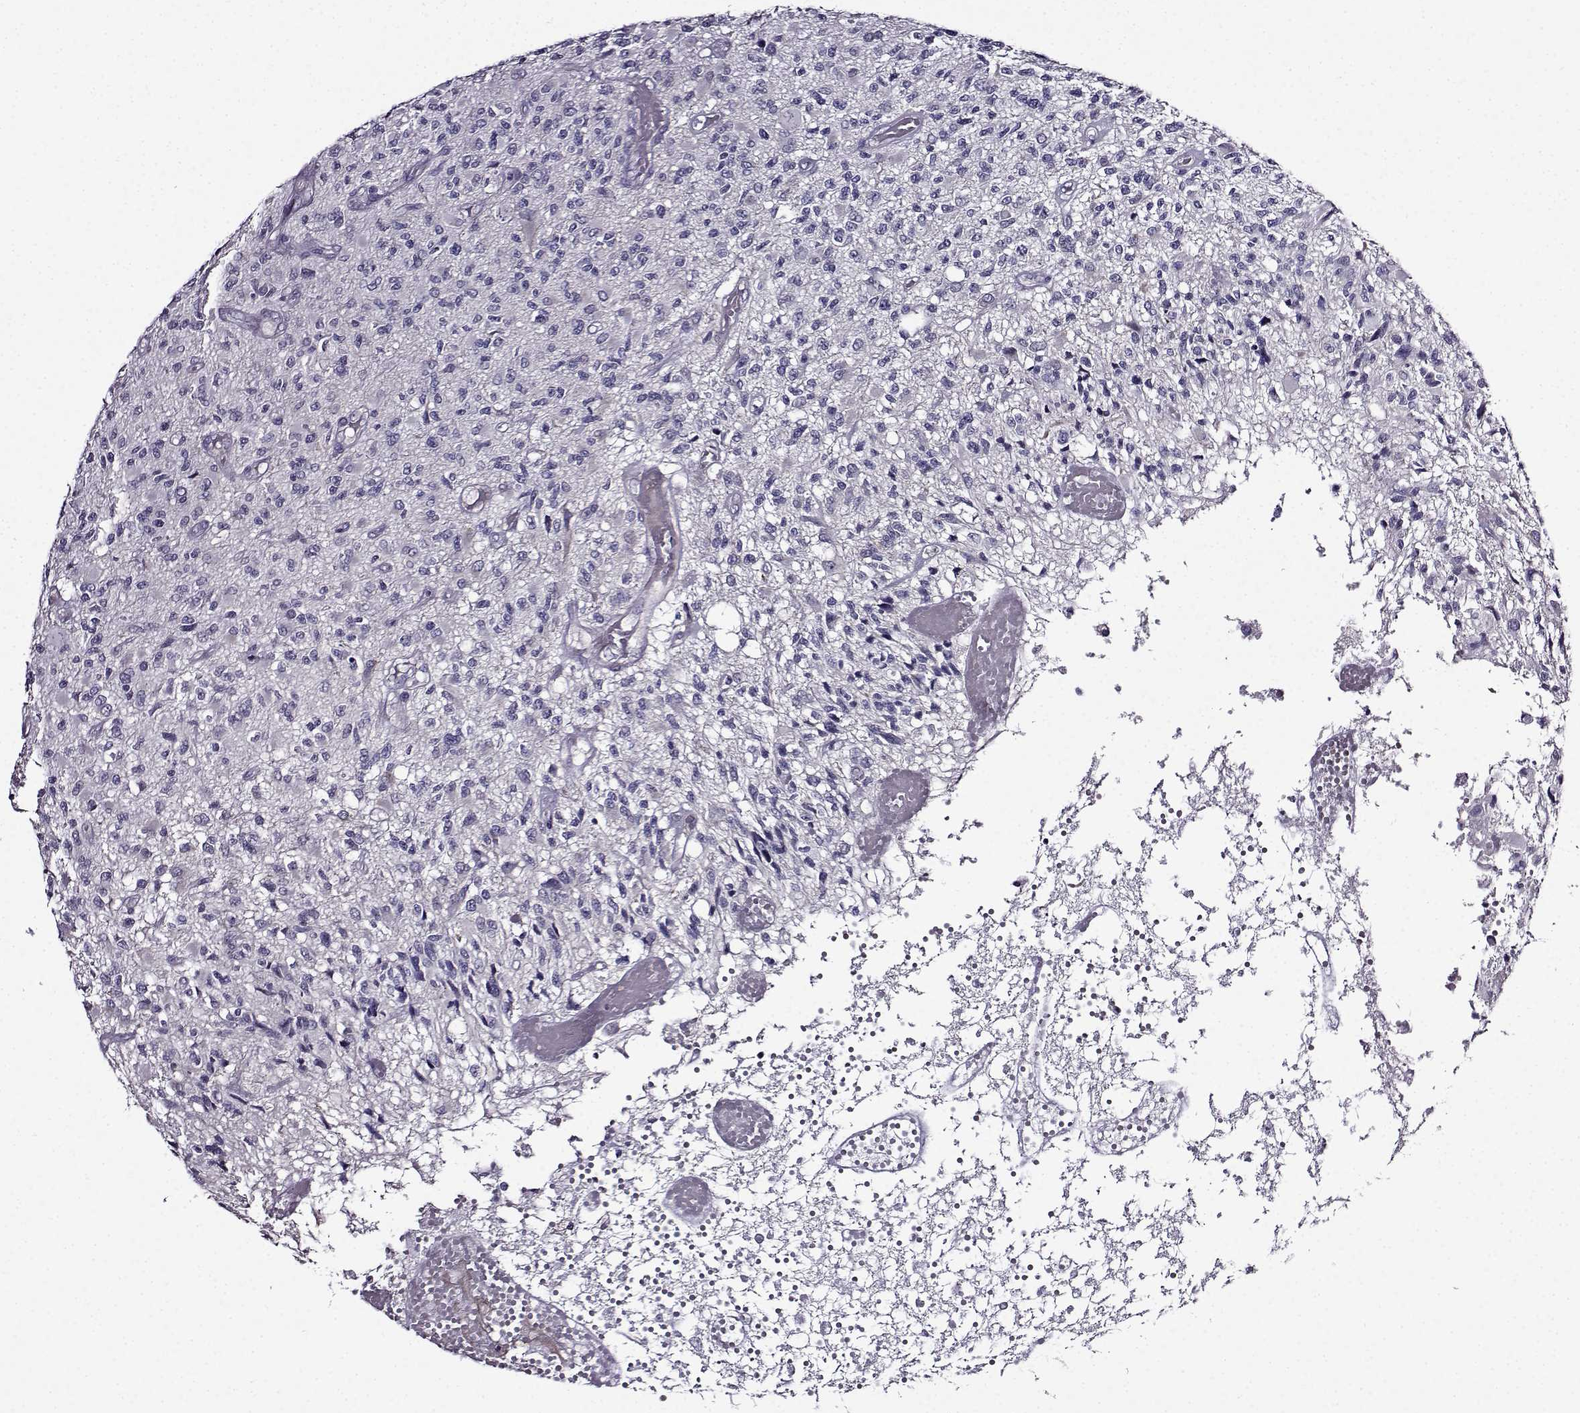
{"staining": {"intensity": "negative", "quantity": "none", "location": "none"}, "tissue": "glioma", "cell_type": "Tumor cells", "image_type": "cancer", "snomed": [{"axis": "morphology", "description": "Glioma, malignant, High grade"}, {"axis": "topography", "description": "Brain"}], "caption": "A histopathology image of malignant high-grade glioma stained for a protein shows no brown staining in tumor cells.", "gene": "TMEM266", "patient": {"sex": "female", "age": 63}}